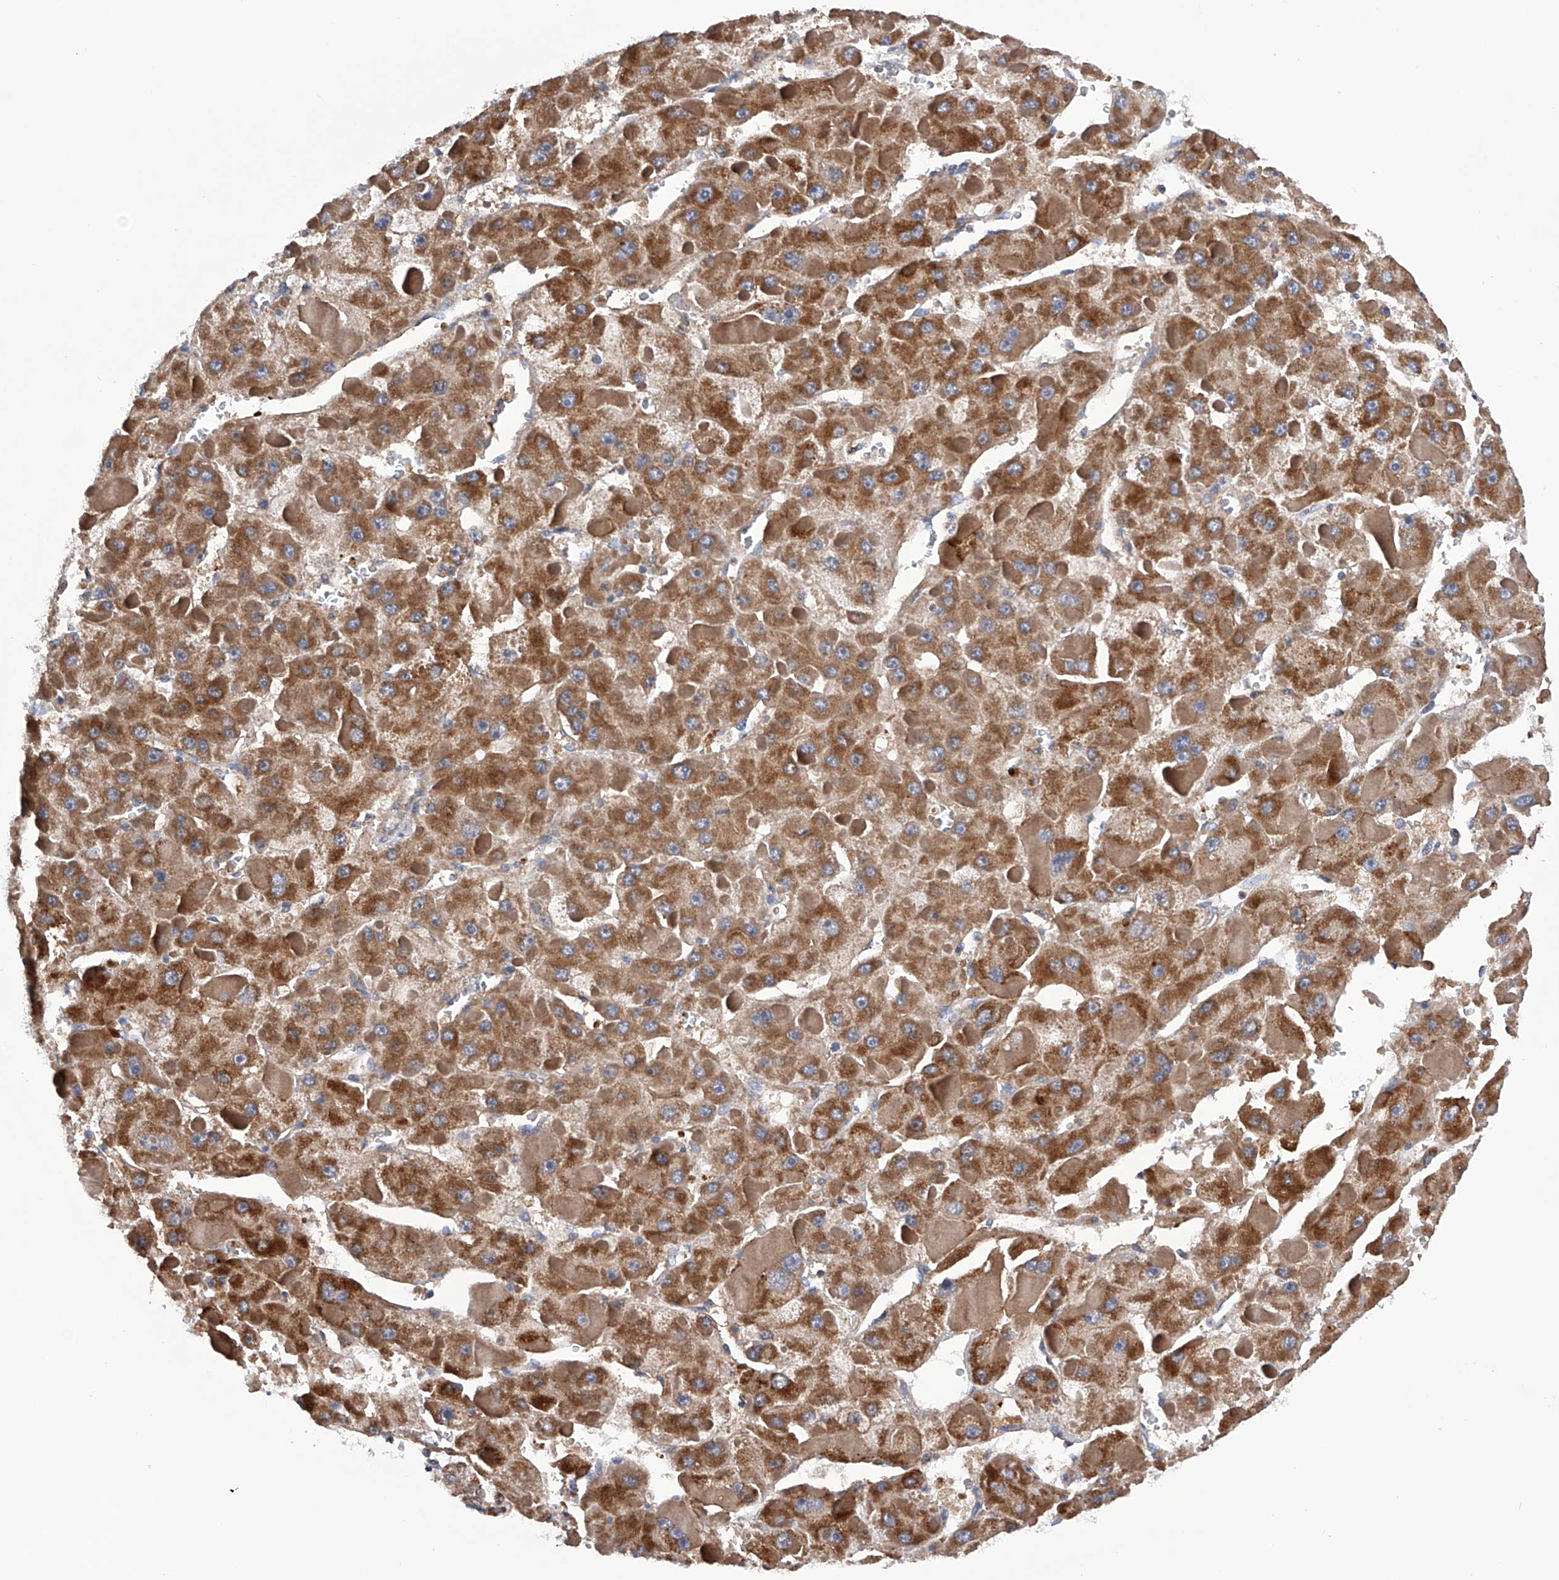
{"staining": {"intensity": "moderate", "quantity": ">75%", "location": "cytoplasmic/membranous"}, "tissue": "liver cancer", "cell_type": "Tumor cells", "image_type": "cancer", "snomed": [{"axis": "morphology", "description": "Carcinoma, Hepatocellular, NOS"}, {"axis": "topography", "description": "Liver"}], "caption": "The histopathology image demonstrates immunohistochemical staining of liver hepatocellular carcinoma. There is moderate cytoplasmic/membranous staining is appreciated in approximately >75% of tumor cells.", "gene": "MLYCD", "patient": {"sex": "female", "age": 73}}